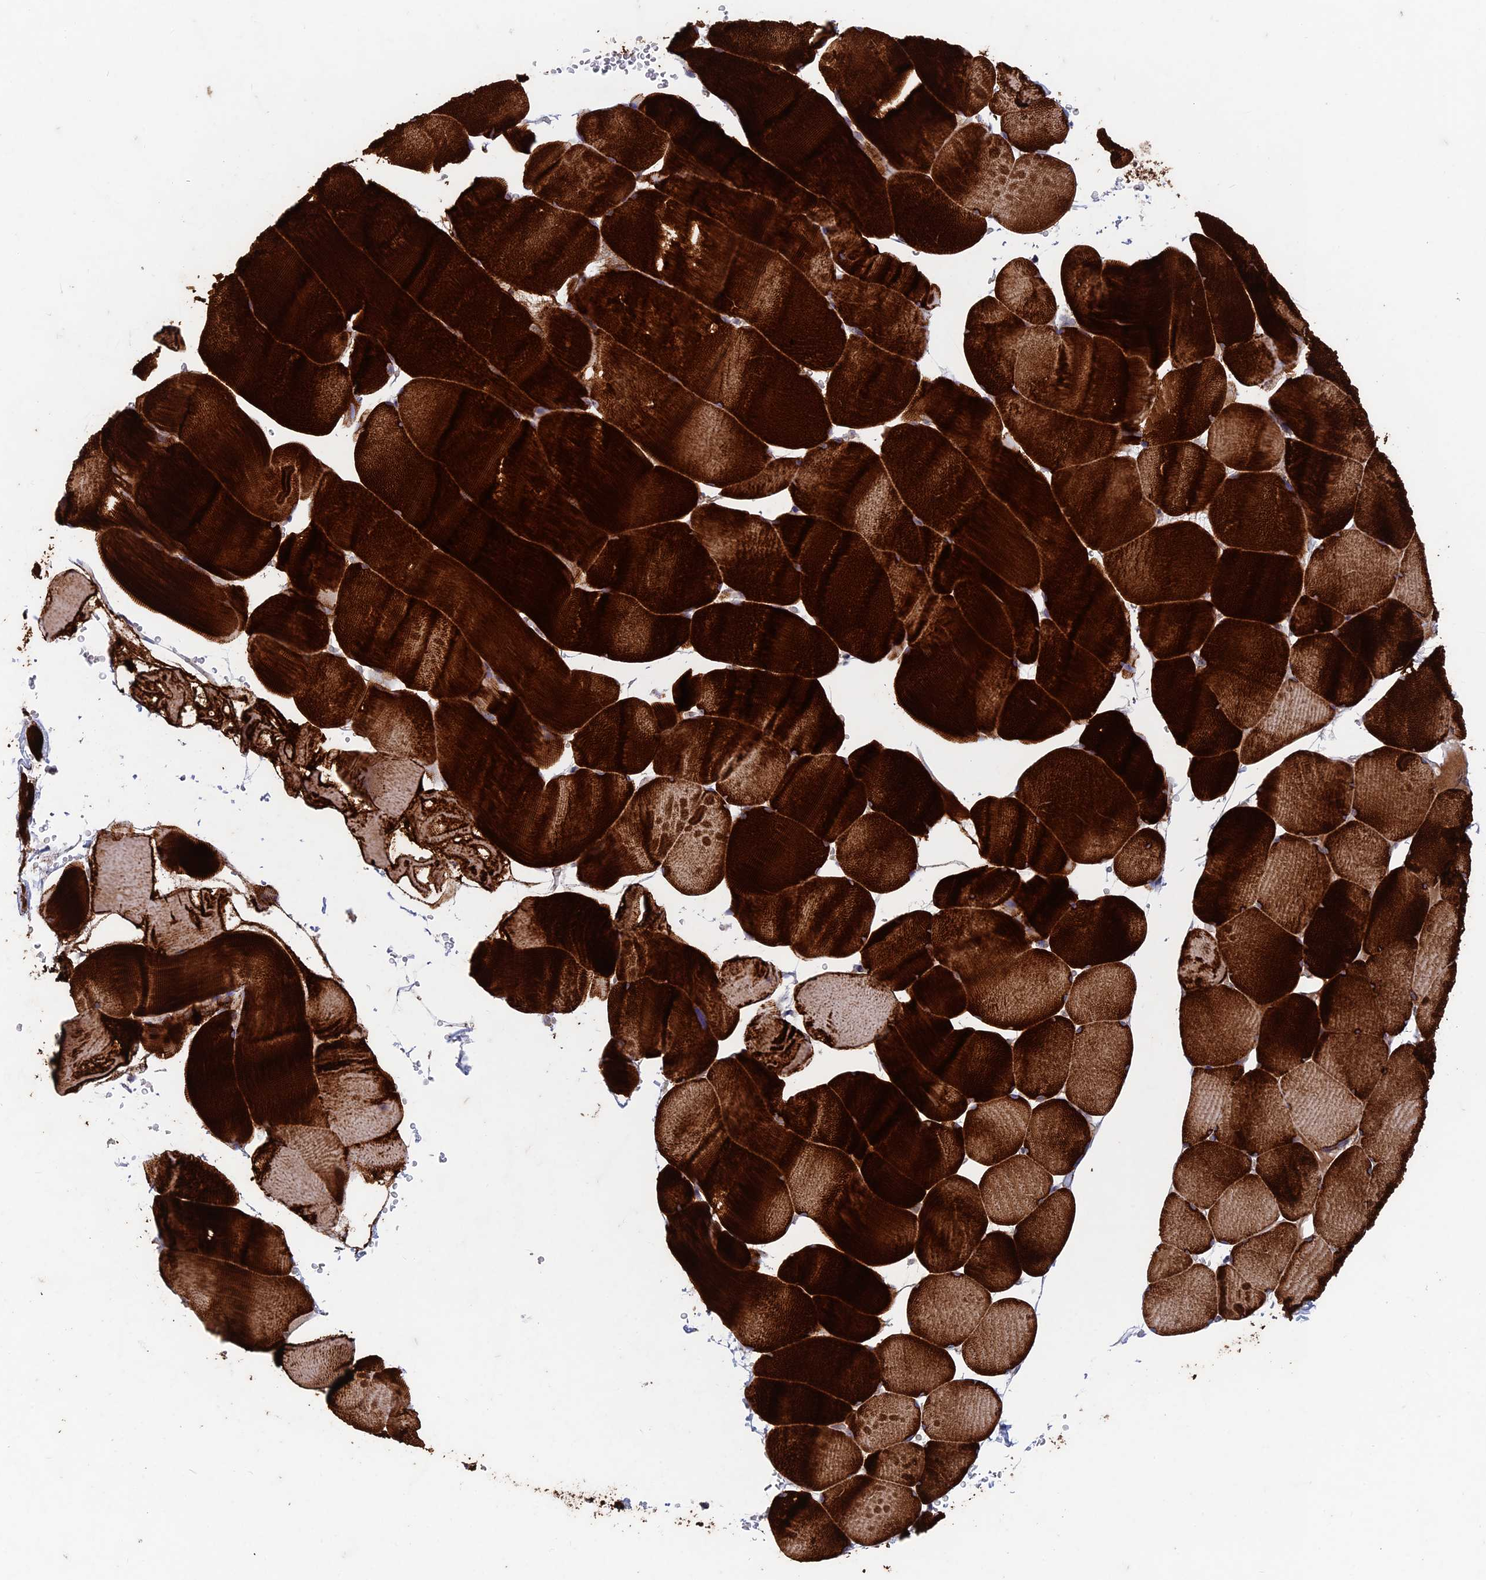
{"staining": {"intensity": "strong", "quantity": ">75%", "location": "cytoplasmic/membranous"}, "tissue": "skeletal muscle", "cell_type": "Myocytes", "image_type": "normal", "snomed": [{"axis": "morphology", "description": "Normal tissue, NOS"}, {"axis": "topography", "description": "Skeletal muscle"}], "caption": "Skeletal muscle stained with a brown dye displays strong cytoplasmic/membranous positive positivity in approximately >75% of myocytes.", "gene": "NCAPG", "patient": {"sex": "male", "age": 62}}